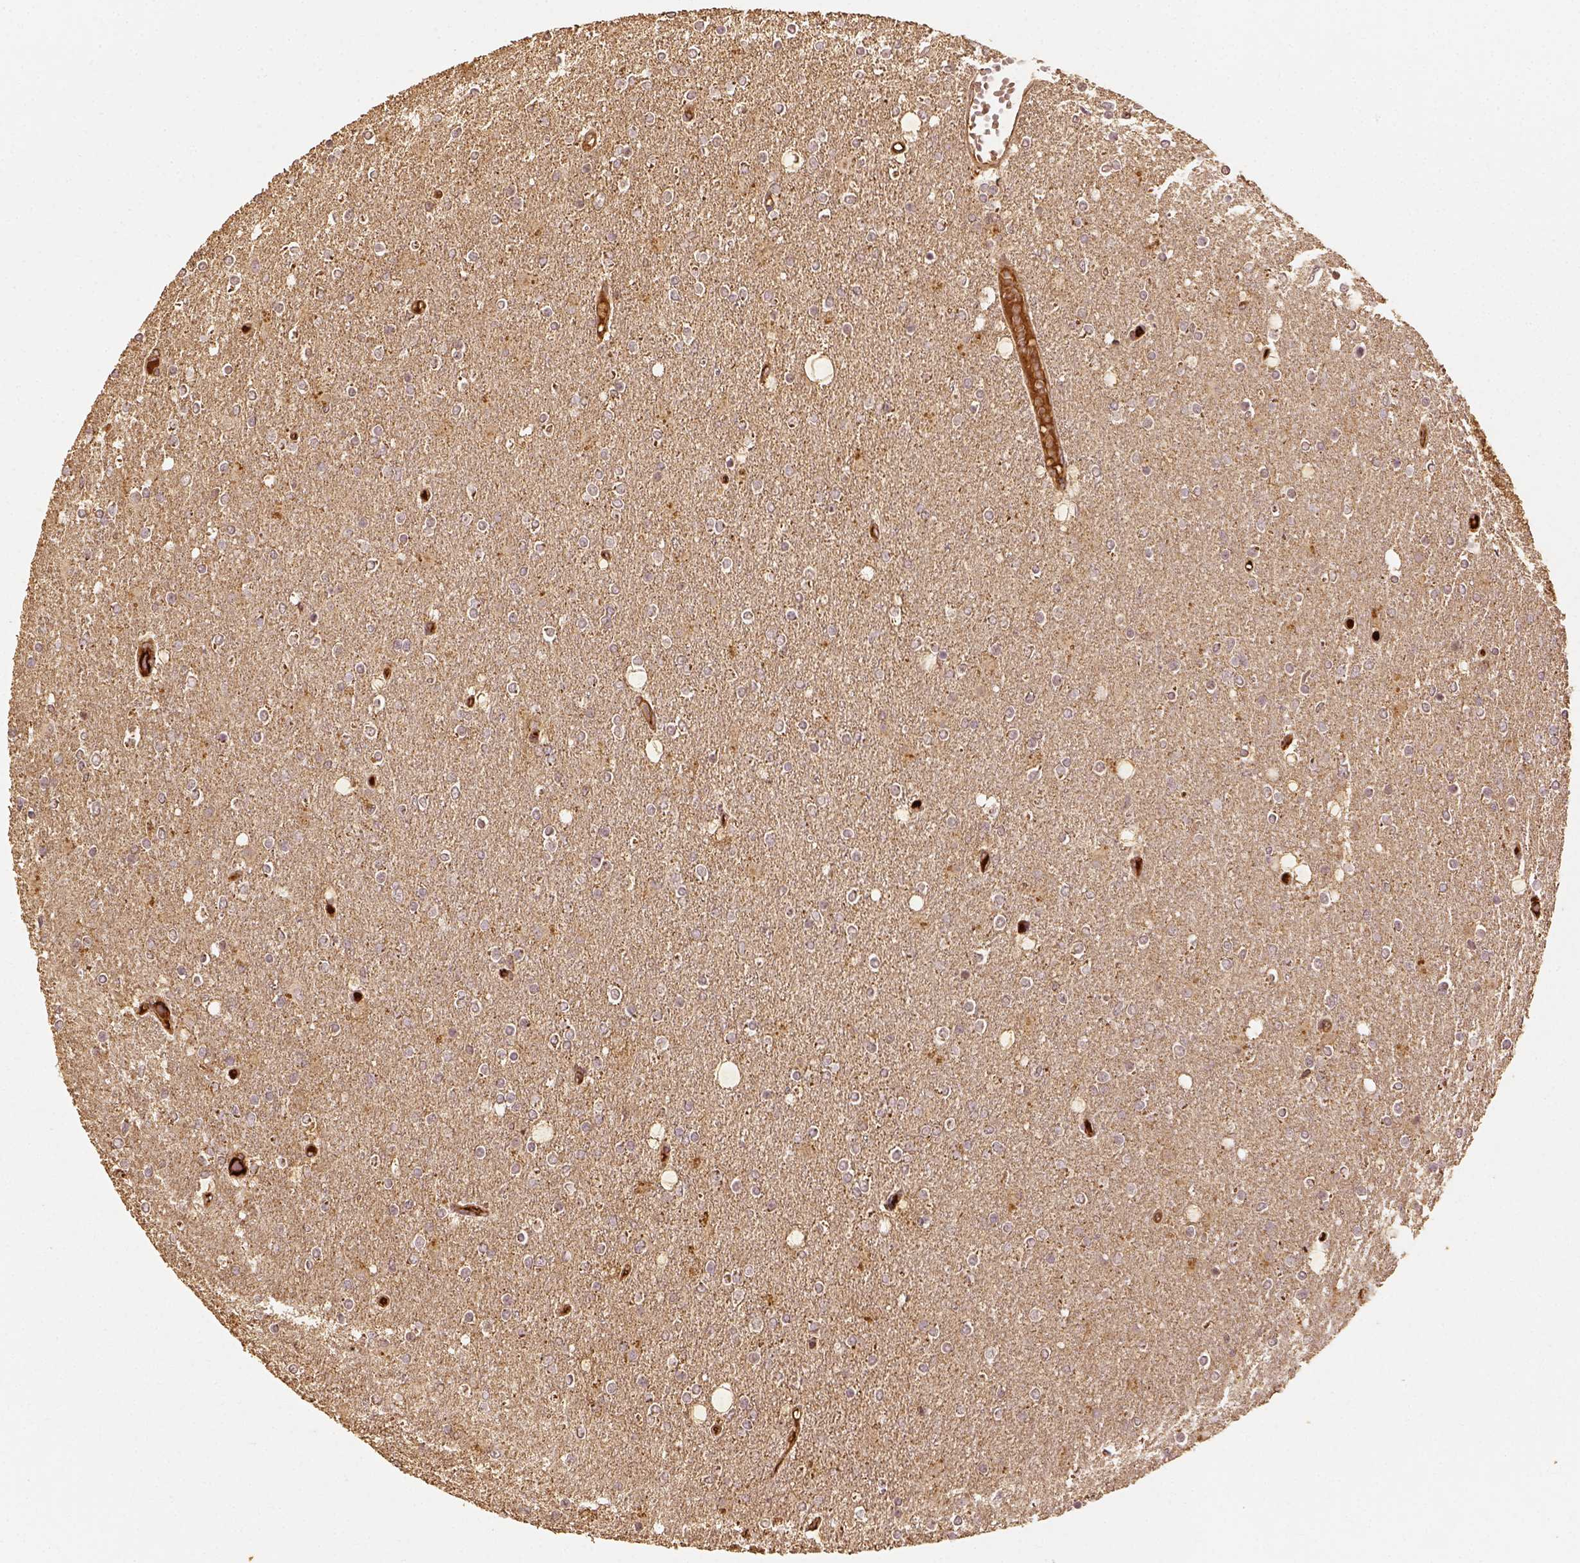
{"staining": {"intensity": "weak", "quantity": "<25%", "location": "cytoplasmic/membranous"}, "tissue": "glioma", "cell_type": "Tumor cells", "image_type": "cancer", "snomed": [{"axis": "morphology", "description": "Glioma, malignant, High grade"}, {"axis": "topography", "description": "Cerebral cortex"}], "caption": "This is an immunohistochemistry image of human glioma. There is no expression in tumor cells.", "gene": "VEGFA", "patient": {"sex": "male", "age": 70}}